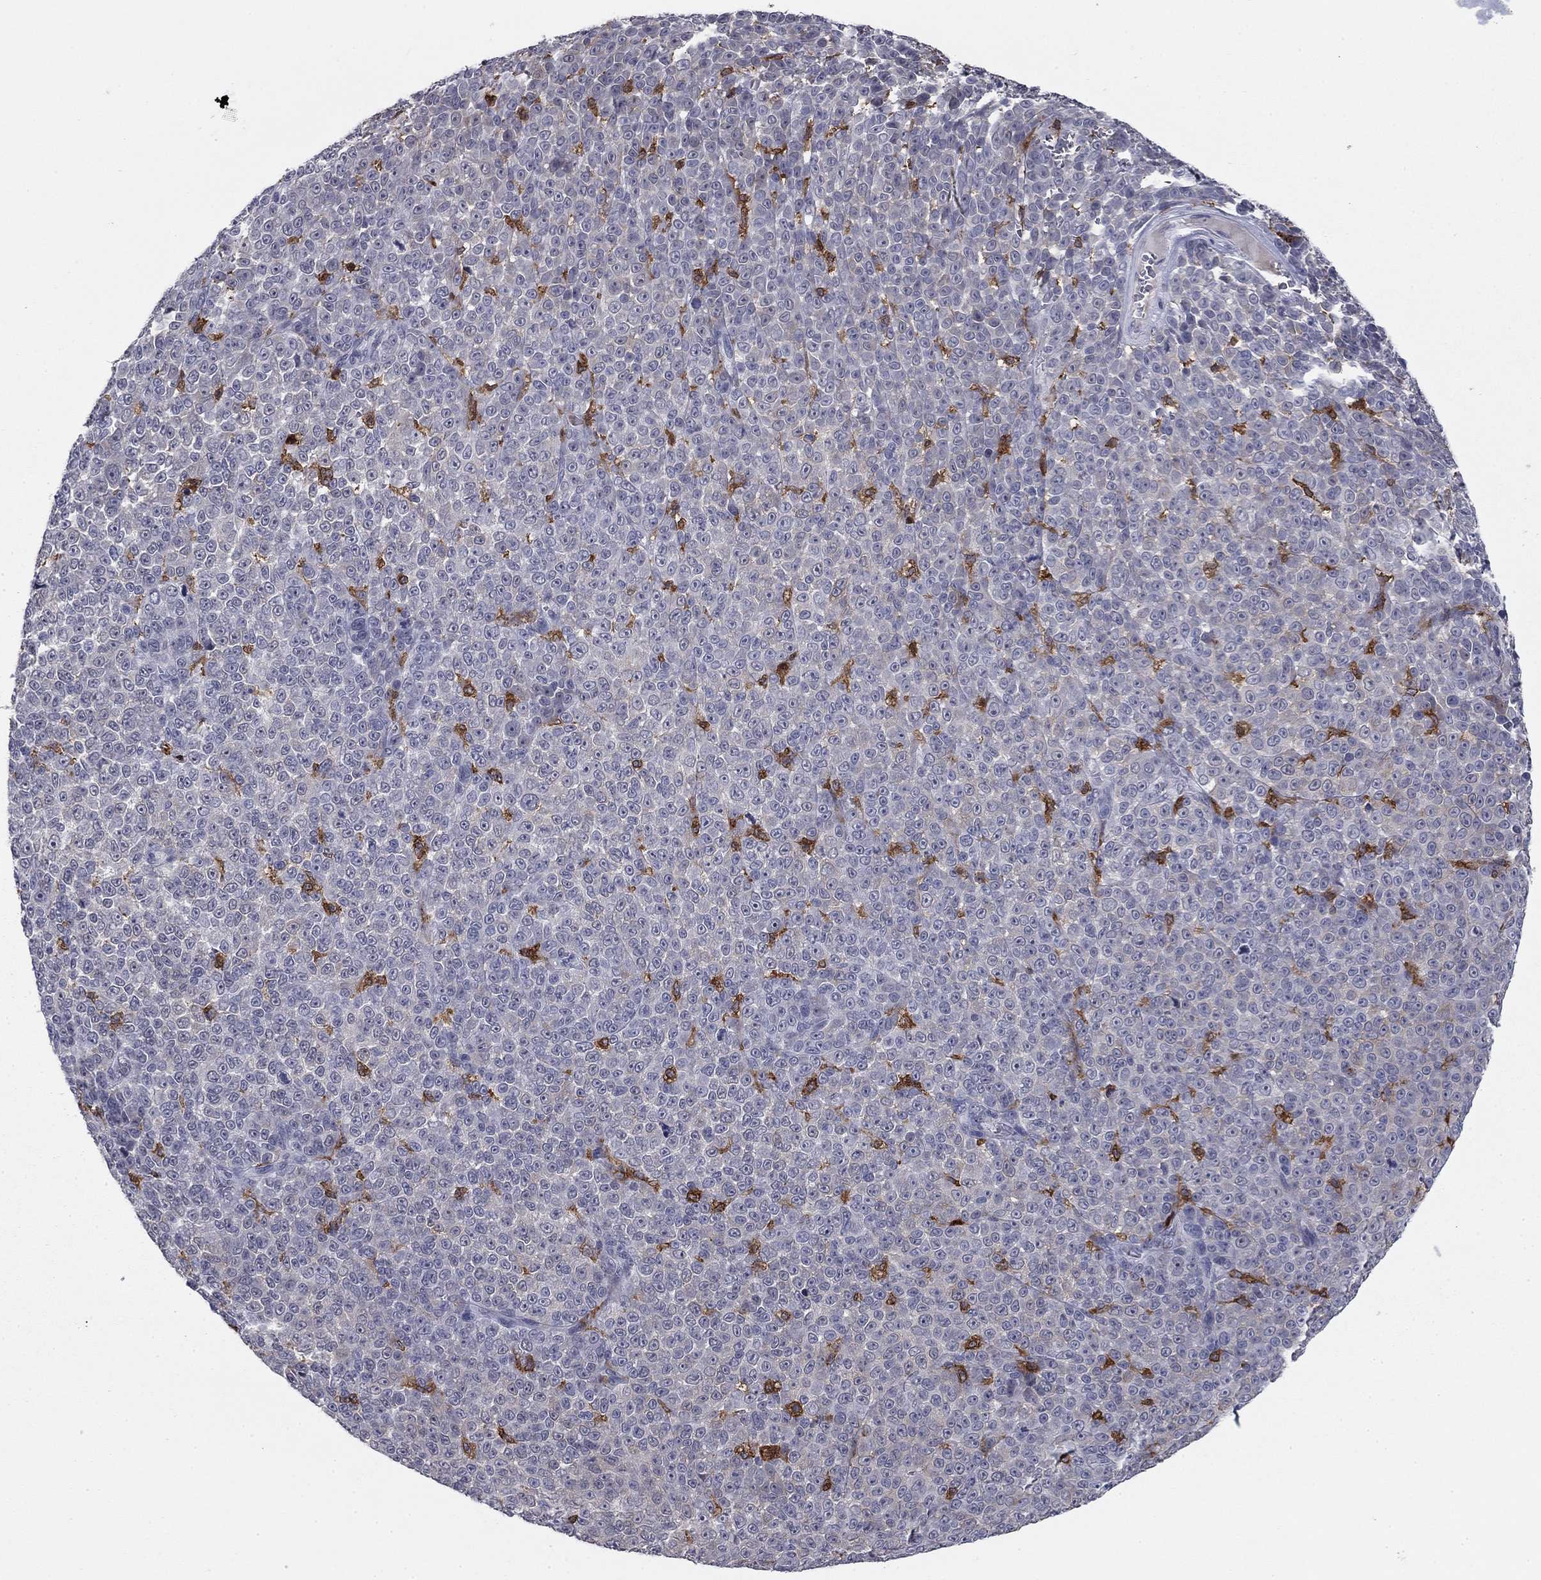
{"staining": {"intensity": "negative", "quantity": "none", "location": "none"}, "tissue": "melanoma", "cell_type": "Tumor cells", "image_type": "cancer", "snomed": [{"axis": "morphology", "description": "Malignant melanoma, NOS"}, {"axis": "topography", "description": "Skin"}], "caption": "This is an immunohistochemistry photomicrograph of human melanoma. There is no positivity in tumor cells.", "gene": "PLCB2", "patient": {"sex": "female", "age": 95}}